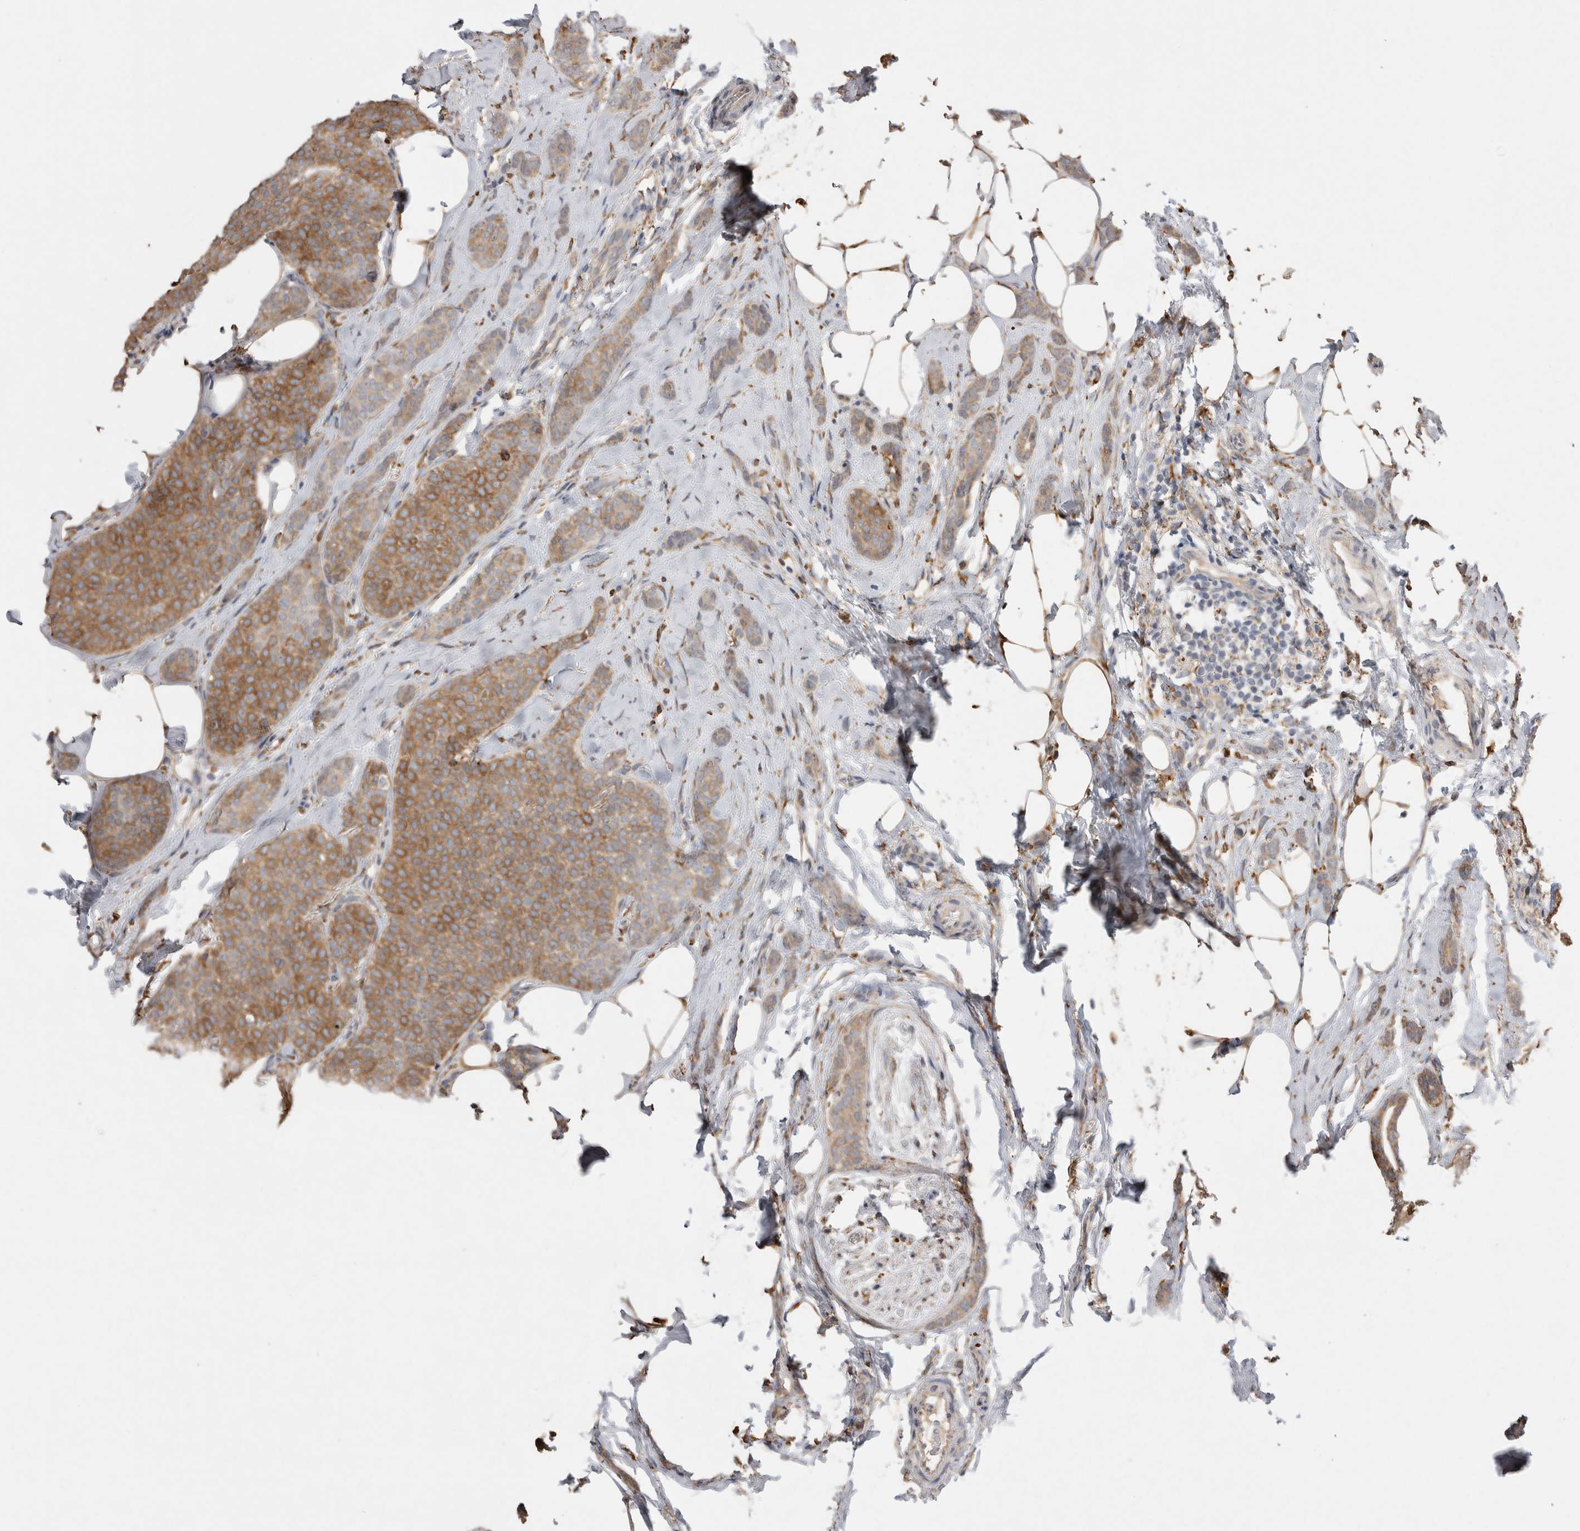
{"staining": {"intensity": "moderate", "quantity": ">75%", "location": "cytoplasmic/membranous"}, "tissue": "breast cancer", "cell_type": "Tumor cells", "image_type": "cancer", "snomed": [{"axis": "morphology", "description": "Lobular carcinoma"}, {"axis": "topography", "description": "Skin"}, {"axis": "topography", "description": "Breast"}], "caption": "Protein expression analysis of breast lobular carcinoma shows moderate cytoplasmic/membranous staining in about >75% of tumor cells.", "gene": "LRPAP1", "patient": {"sex": "female", "age": 46}}